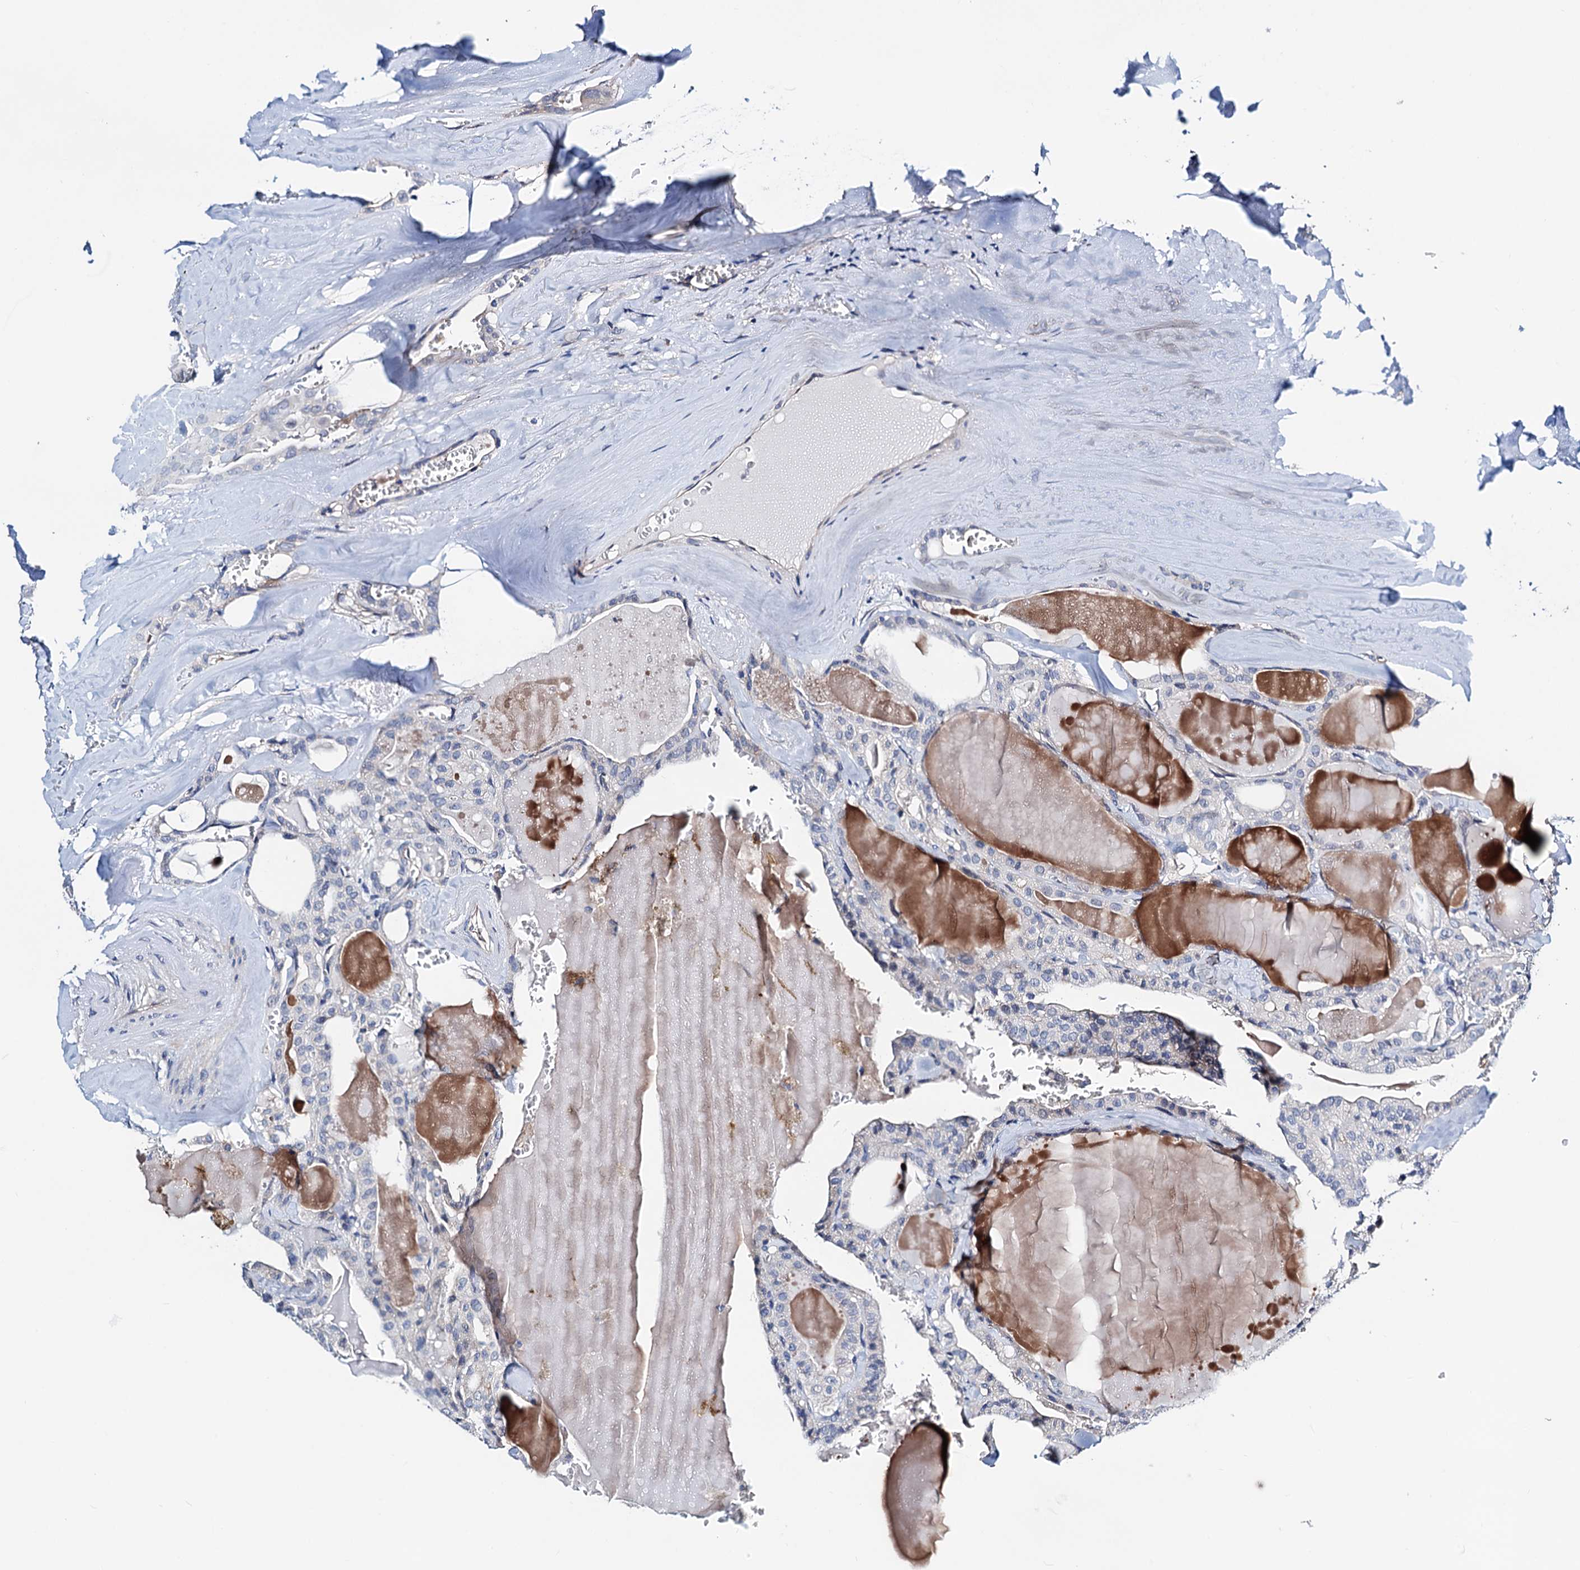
{"staining": {"intensity": "negative", "quantity": "none", "location": "none"}, "tissue": "thyroid cancer", "cell_type": "Tumor cells", "image_type": "cancer", "snomed": [{"axis": "morphology", "description": "Papillary adenocarcinoma, NOS"}, {"axis": "topography", "description": "Thyroid gland"}], "caption": "Tumor cells show no significant staining in thyroid cancer (papillary adenocarcinoma).", "gene": "GCOM1", "patient": {"sex": "male", "age": 52}}